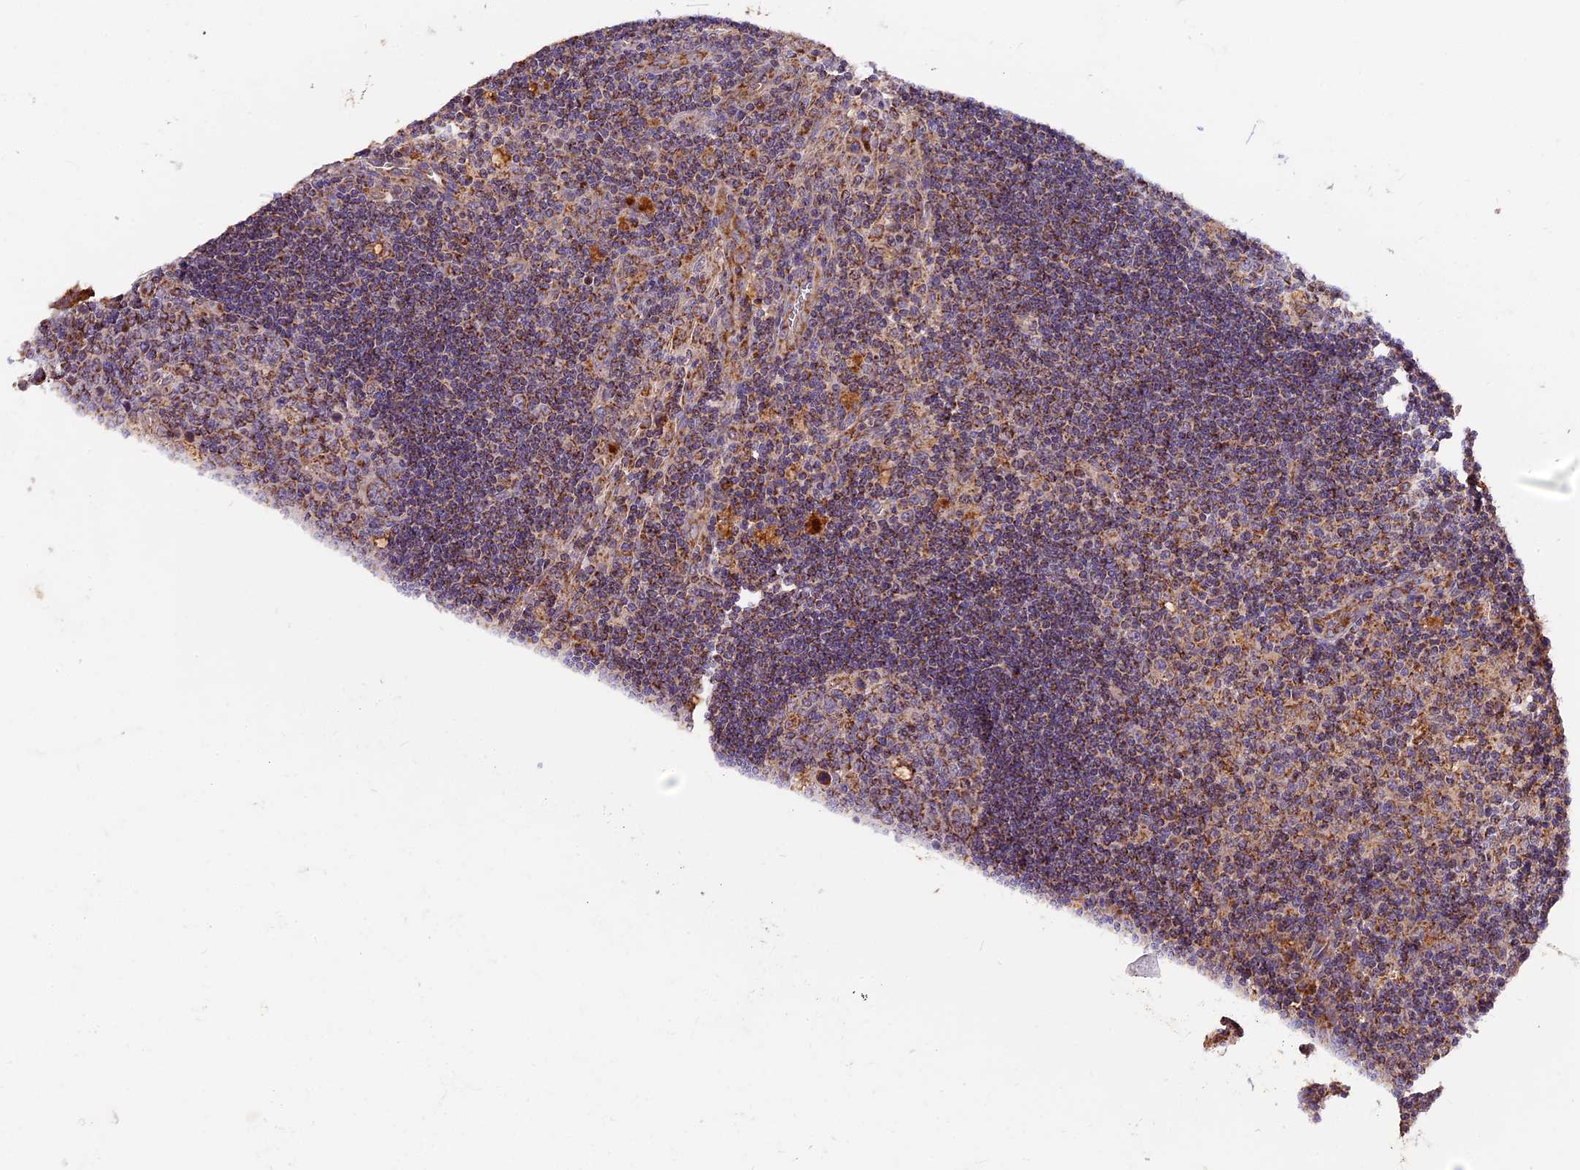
{"staining": {"intensity": "moderate", "quantity": ">75%", "location": "cytoplasmic/membranous"}, "tissue": "lymph node", "cell_type": "Germinal center cells", "image_type": "normal", "snomed": [{"axis": "morphology", "description": "Normal tissue, NOS"}, {"axis": "topography", "description": "Lymph node"}], "caption": "A brown stain highlights moderate cytoplasmic/membranous expression of a protein in germinal center cells of normal lymph node. (IHC, brightfield microscopy, high magnification).", "gene": "NDUFA8", "patient": {"sex": "male", "age": 58}}